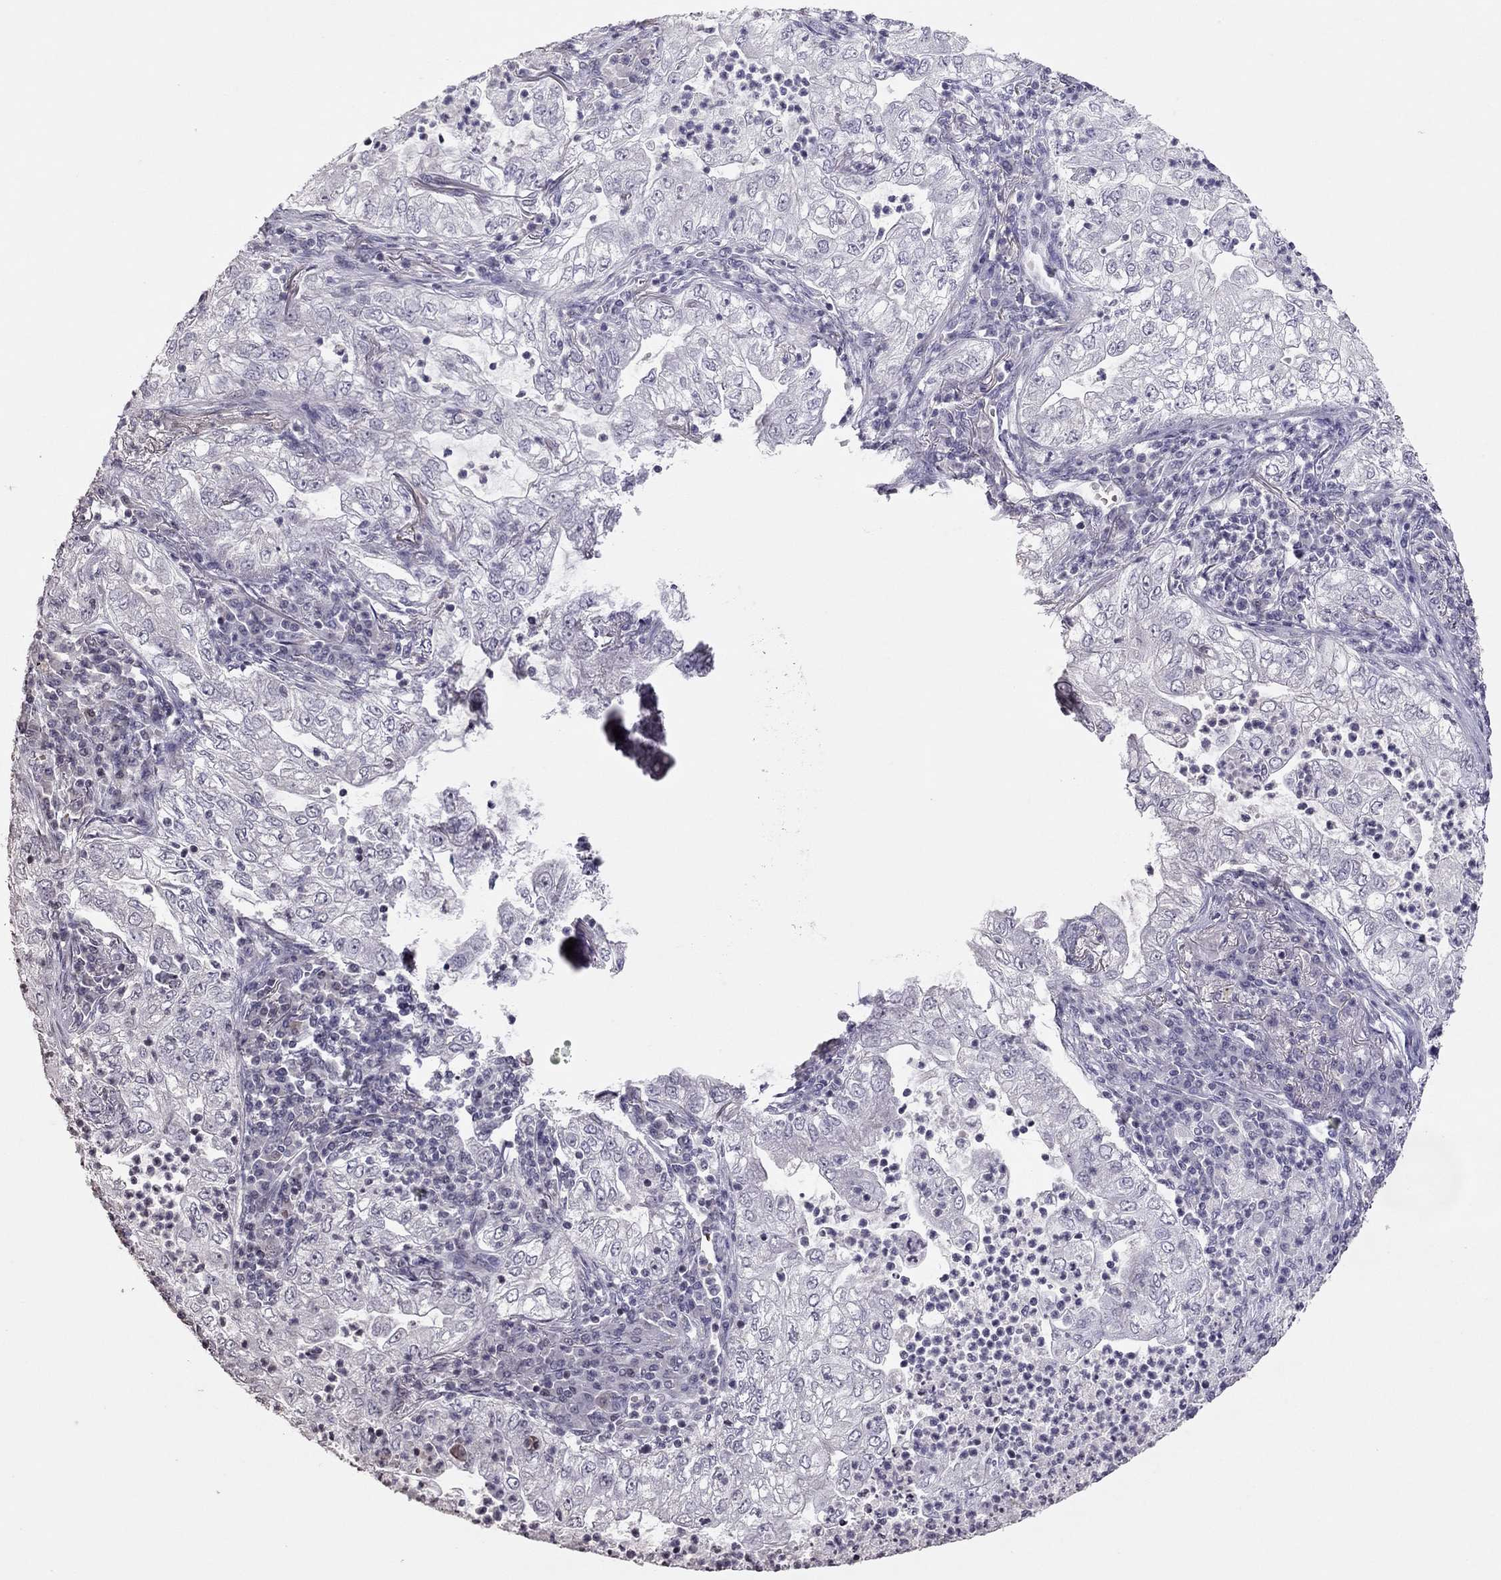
{"staining": {"intensity": "negative", "quantity": "none", "location": "none"}, "tissue": "lung cancer", "cell_type": "Tumor cells", "image_type": "cancer", "snomed": [{"axis": "morphology", "description": "Adenocarcinoma, NOS"}, {"axis": "topography", "description": "Lung"}], "caption": "The immunohistochemistry photomicrograph has no significant staining in tumor cells of adenocarcinoma (lung) tissue.", "gene": "TSHB", "patient": {"sex": "female", "age": 73}}